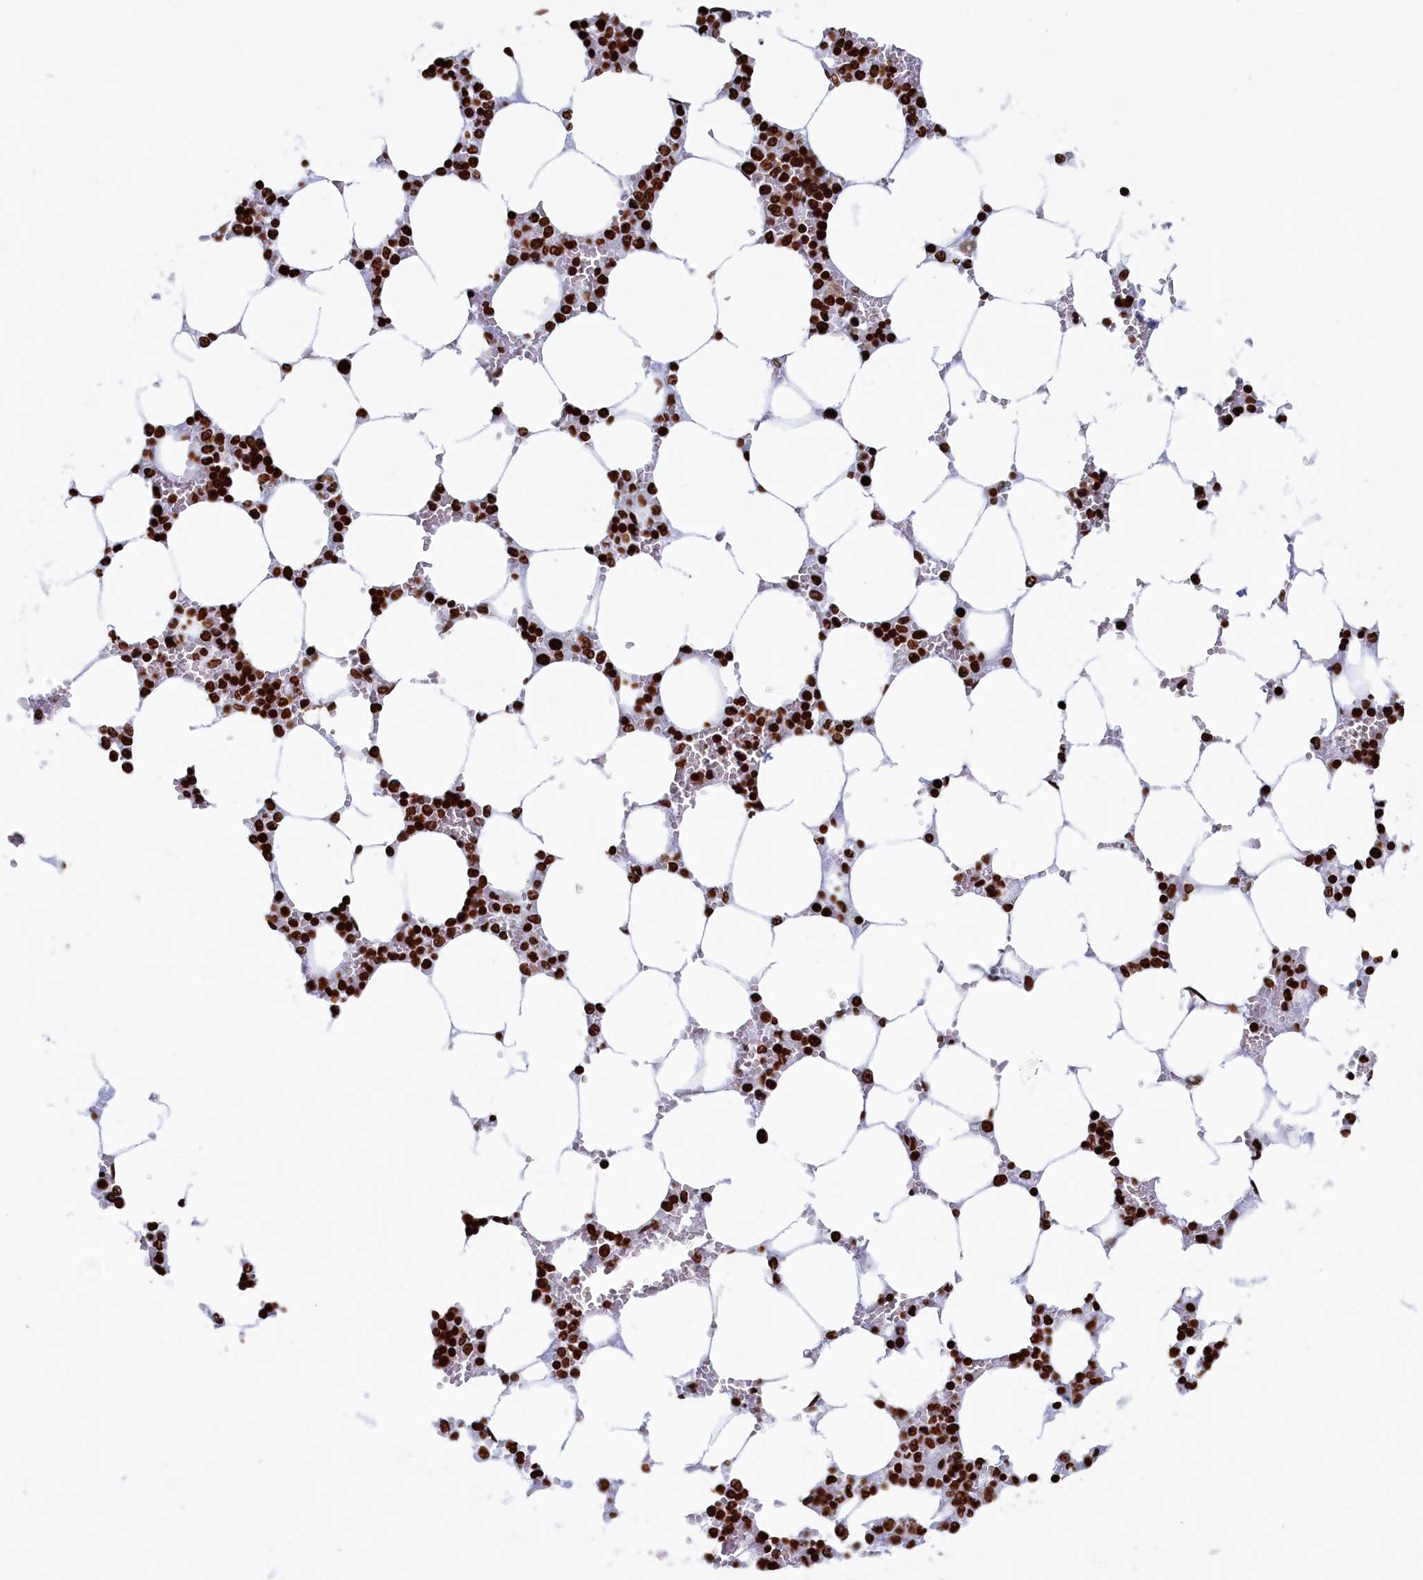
{"staining": {"intensity": "strong", "quantity": ">75%", "location": "nuclear"}, "tissue": "bone marrow", "cell_type": "Hematopoietic cells", "image_type": "normal", "snomed": [{"axis": "morphology", "description": "Normal tissue, NOS"}, {"axis": "topography", "description": "Bone marrow"}], "caption": "Immunohistochemical staining of normal bone marrow shows high levels of strong nuclear expression in about >75% of hematopoietic cells. (IHC, brightfield microscopy, high magnification).", "gene": "APOBEC3A", "patient": {"sex": "male", "age": 64}}